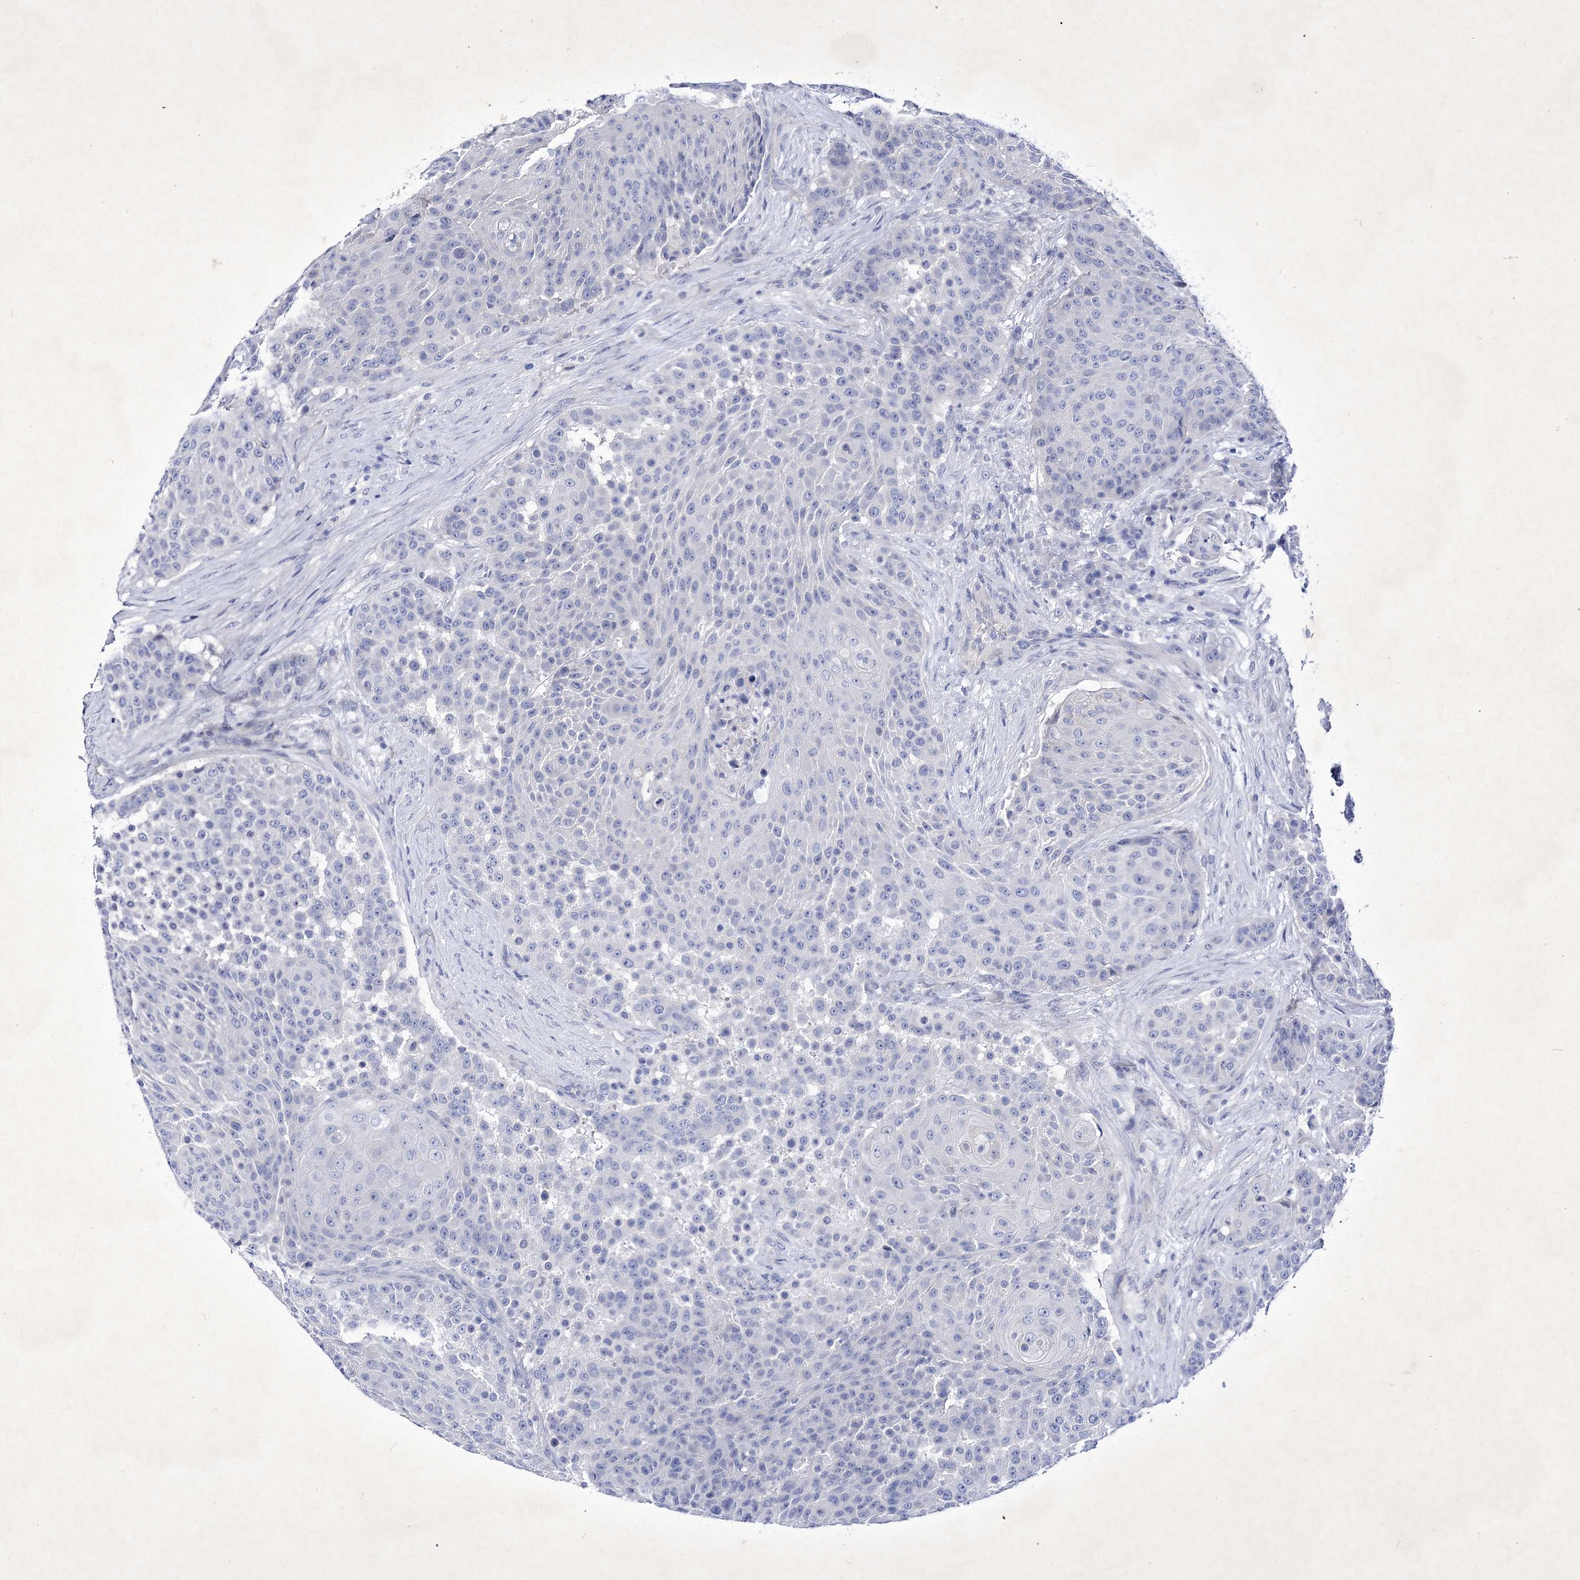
{"staining": {"intensity": "negative", "quantity": "none", "location": "none"}, "tissue": "urothelial cancer", "cell_type": "Tumor cells", "image_type": "cancer", "snomed": [{"axis": "morphology", "description": "Urothelial carcinoma, High grade"}, {"axis": "topography", "description": "Urinary bladder"}], "caption": "IHC of human urothelial cancer exhibits no positivity in tumor cells.", "gene": "GPN1", "patient": {"sex": "female", "age": 63}}